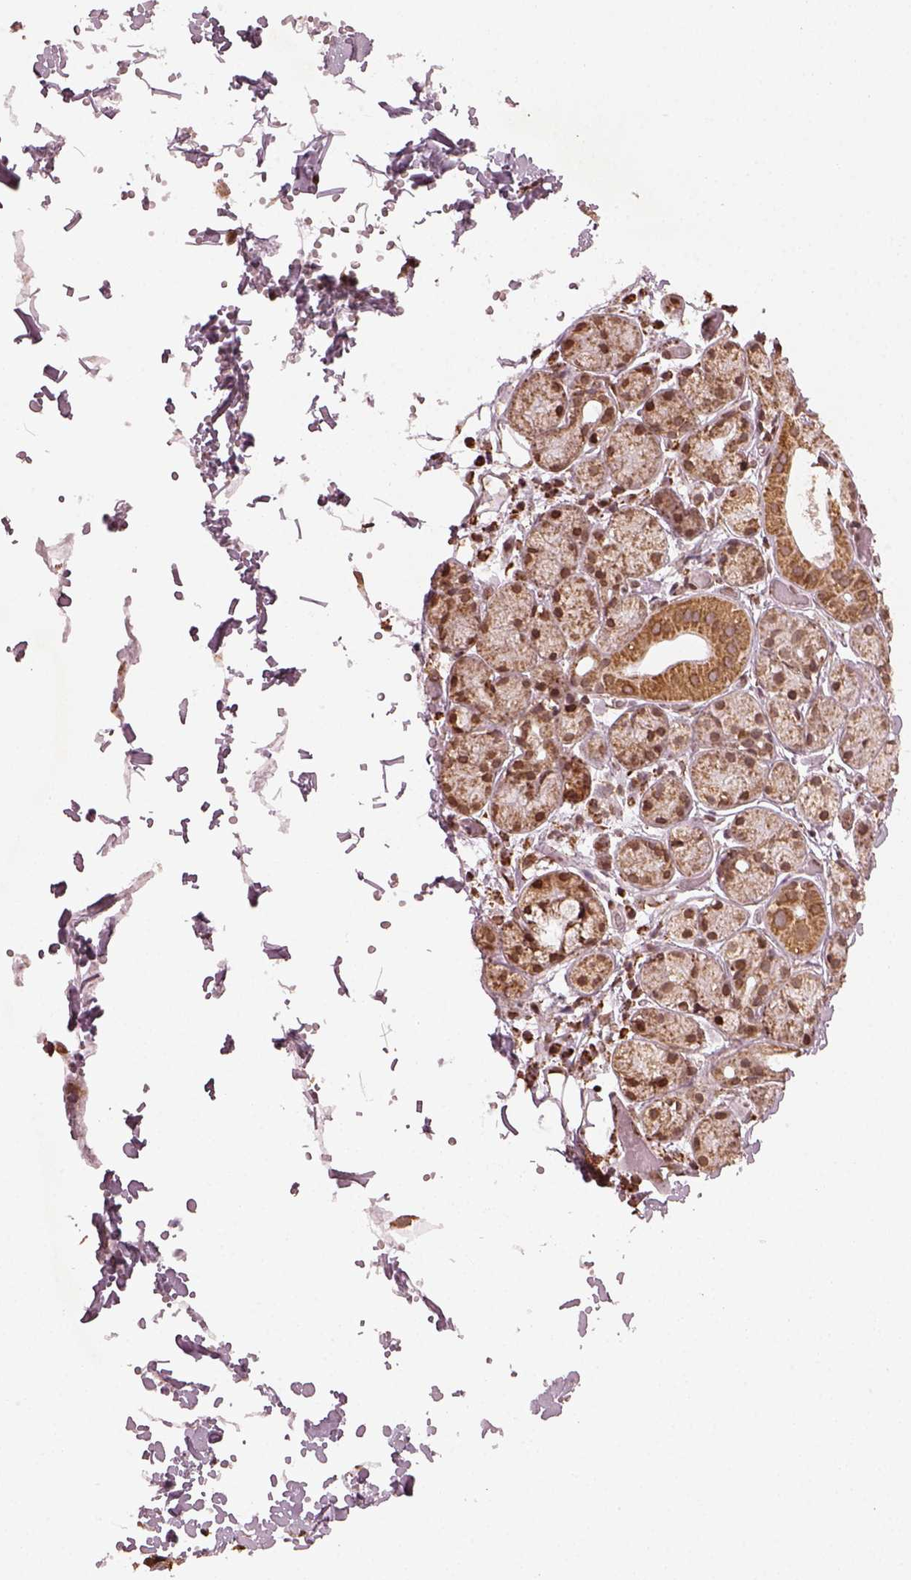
{"staining": {"intensity": "moderate", "quantity": "25%-75%", "location": "cytoplasmic/membranous"}, "tissue": "salivary gland", "cell_type": "Glandular cells", "image_type": "normal", "snomed": [{"axis": "morphology", "description": "Normal tissue, NOS"}, {"axis": "topography", "description": "Salivary gland"}, {"axis": "topography", "description": "Peripheral nerve tissue"}], "caption": "Immunohistochemical staining of normal salivary gland demonstrates 25%-75% levels of moderate cytoplasmic/membranous protein expression in about 25%-75% of glandular cells.", "gene": "ACOT2", "patient": {"sex": "male", "age": 71}}